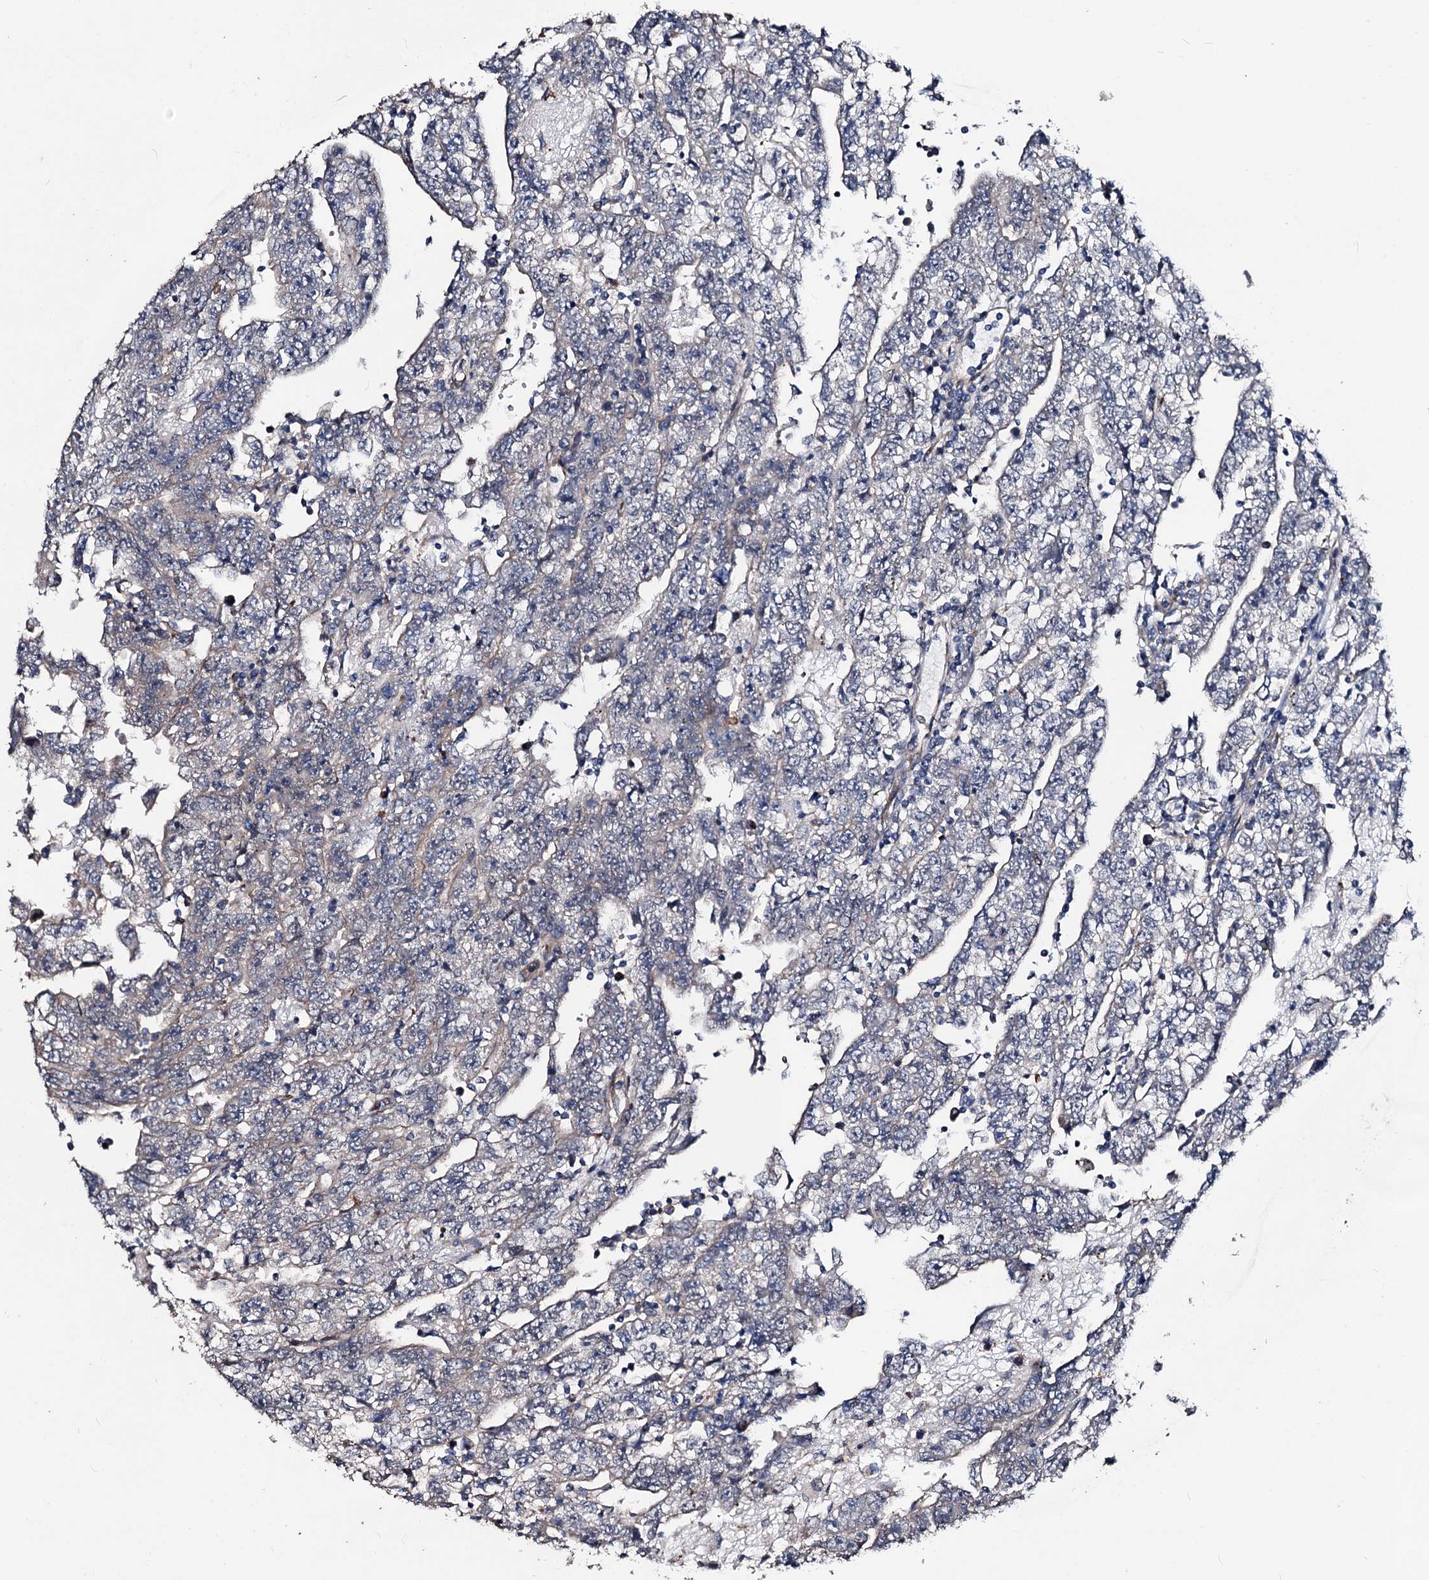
{"staining": {"intensity": "negative", "quantity": "none", "location": "none"}, "tissue": "testis cancer", "cell_type": "Tumor cells", "image_type": "cancer", "snomed": [{"axis": "morphology", "description": "Carcinoma, Embryonal, NOS"}, {"axis": "topography", "description": "Testis"}], "caption": "A micrograph of testis embryonal carcinoma stained for a protein demonstrates no brown staining in tumor cells.", "gene": "AKAP11", "patient": {"sex": "male", "age": 25}}